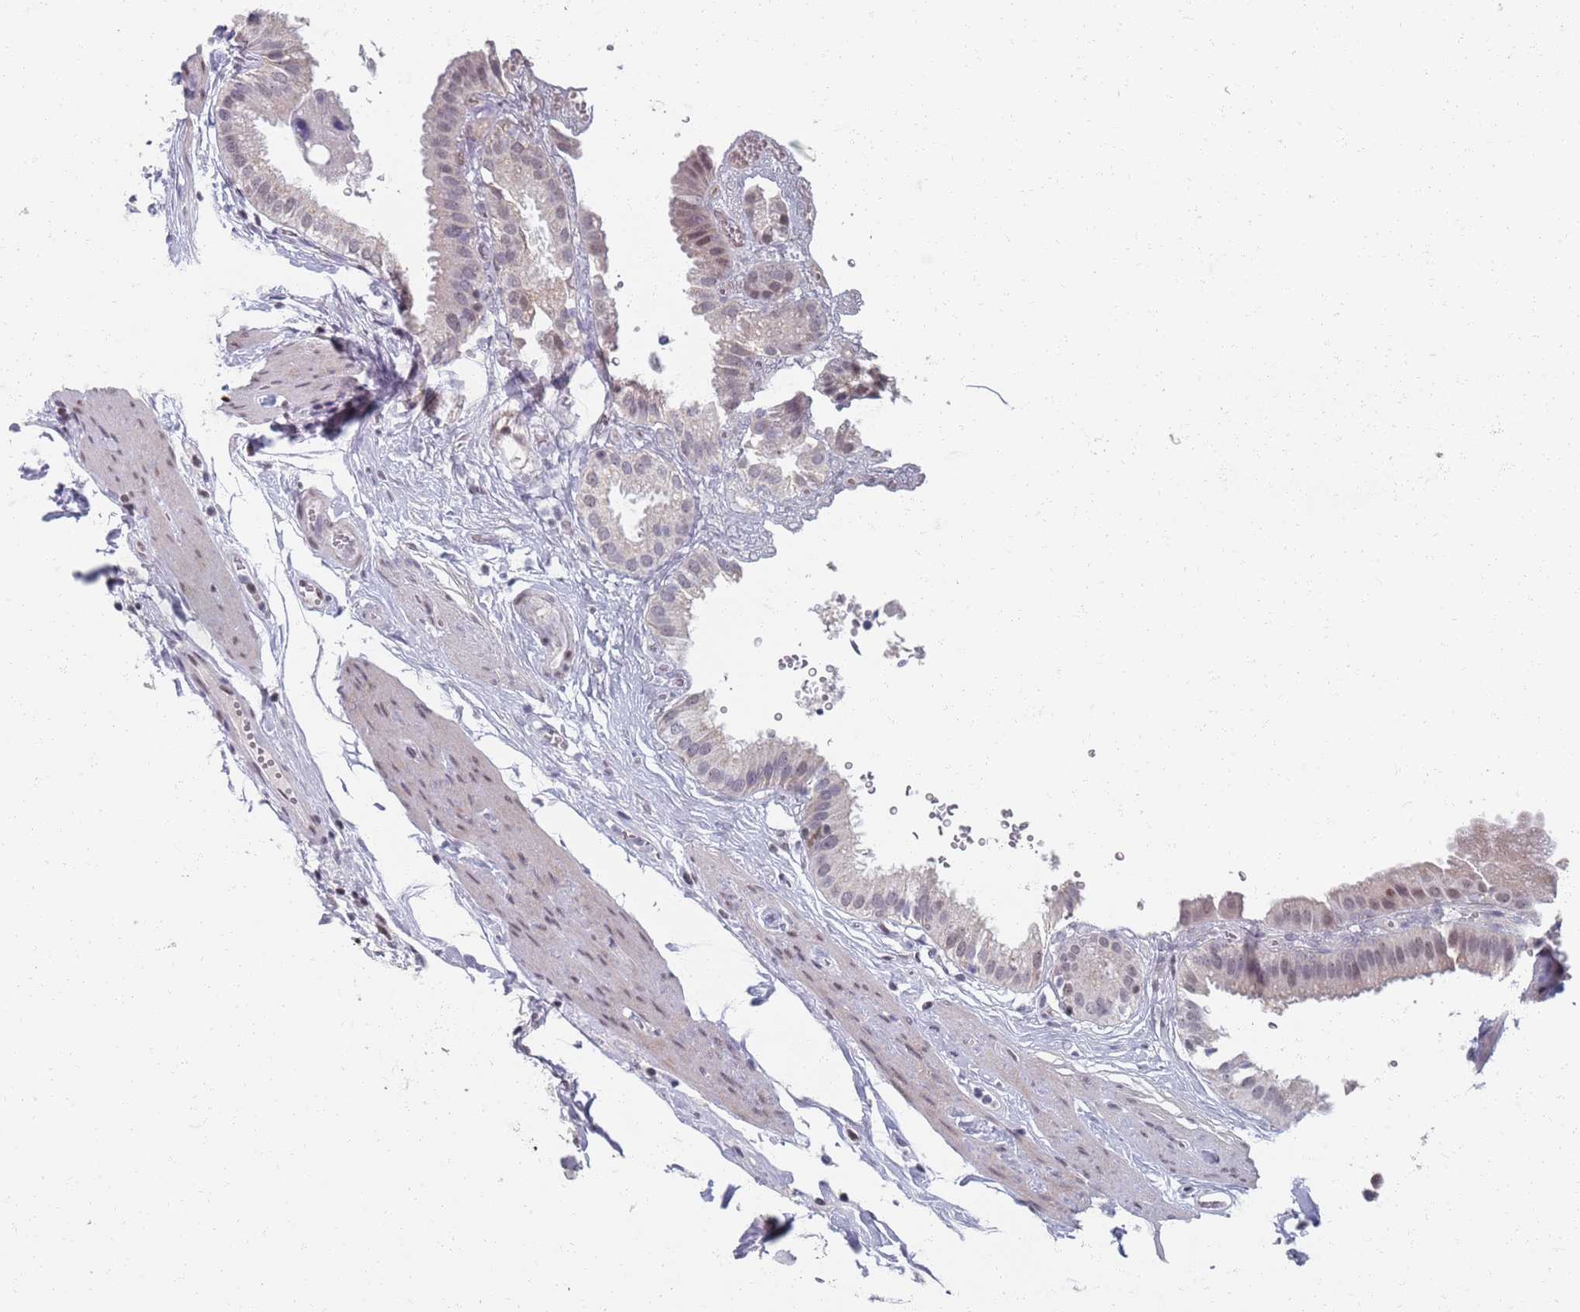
{"staining": {"intensity": "moderate", "quantity": "<25%", "location": "nuclear"}, "tissue": "gallbladder", "cell_type": "Glandular cells", "image_type": "normal", "snomed": [{"axis": "morphology", "description": "Normal tissue, NOS"}, {"axis": "topography", "description": "Gallbladder"}], "caption": "Immunohistochemistry of benign gallbladder exhibits low levels of moderate nuclear expression in about <25% of glandular cells. (IHC, brightfield microscopy, high magnification).", "gene": "SAMD1", "patient": {"sex": "female", "age": 61}}